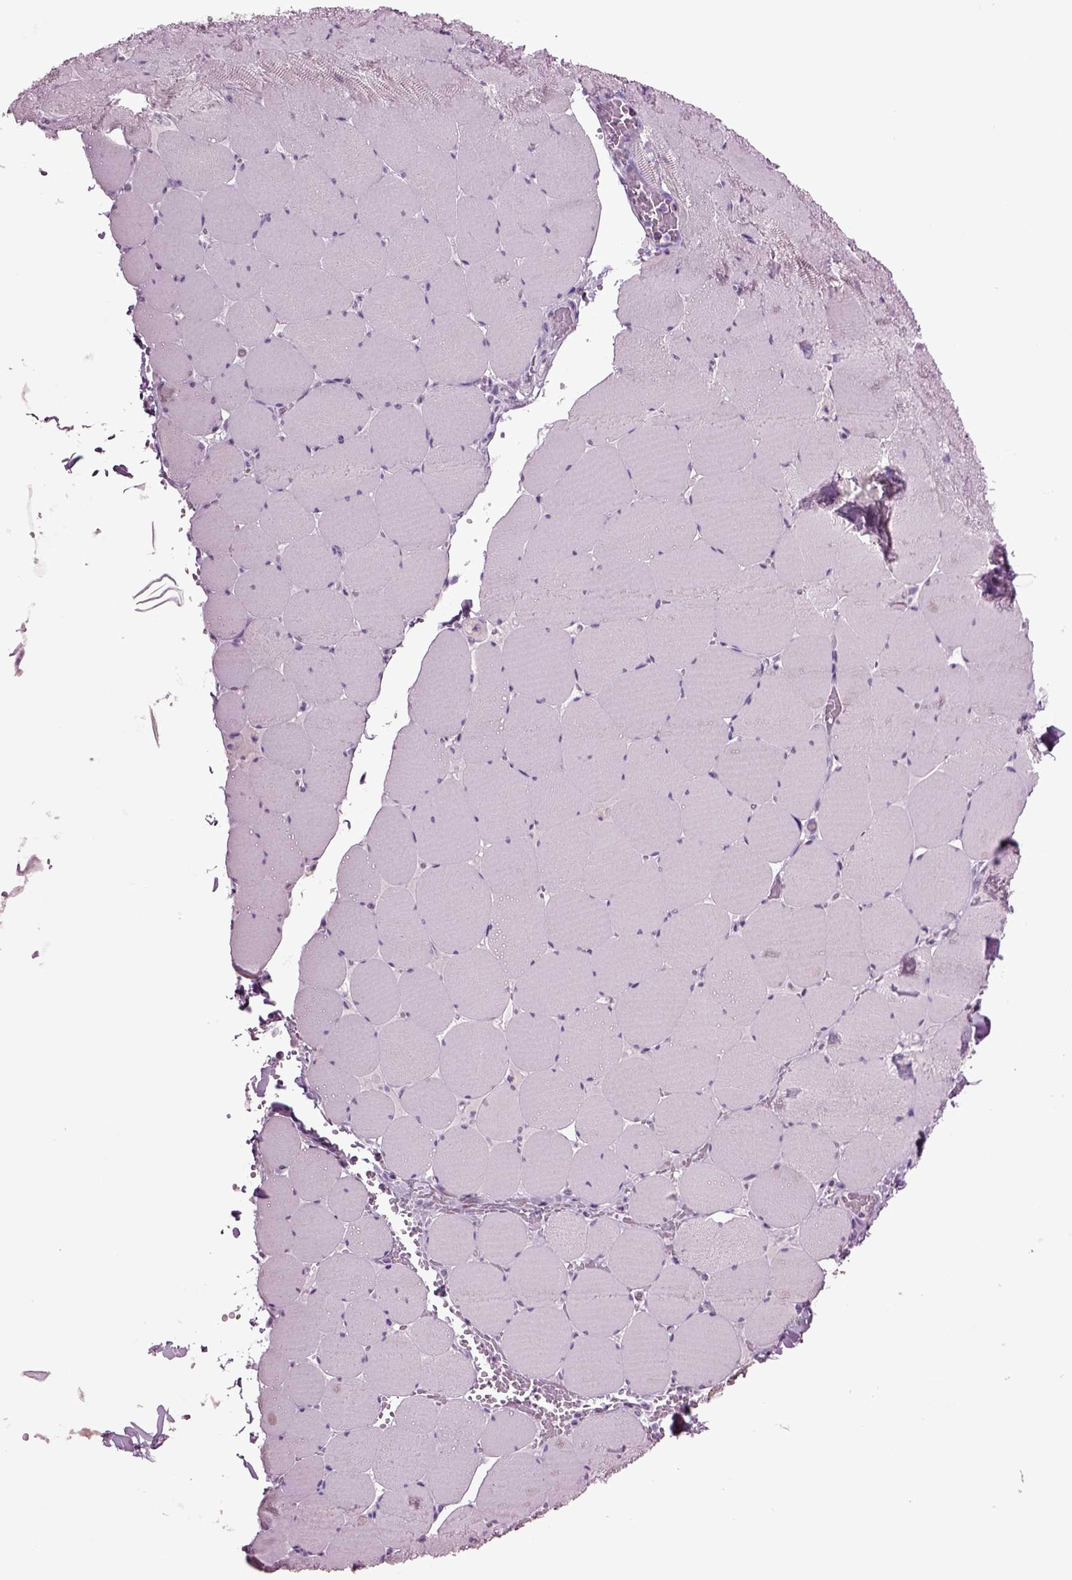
{"staining": {"intensity": "negative", "quantity": "none", "location": "none"}, "tissue": "skeletal muscle", "cell_type": "Myocytes", "image_type": "normal", "snomed": [{"axis": "morphology", "description": "Normal tissue, NOS"}, {"axis": "morphology", "description": "Malignant melanoma, Metastatic site"}, {"axis": "topography", "description": "Skeletal muscle"}], "caption": "Immunohistochemistry histopathology image of unremarkable skeletal muscle: human skeletal muscle stained with DAB (3,3'-diaminobenzidine) demonstrates no significant protein positivity in myocytes.", "gene": "SLC17A6", "patient": {"sex": "male", "age": 50}}